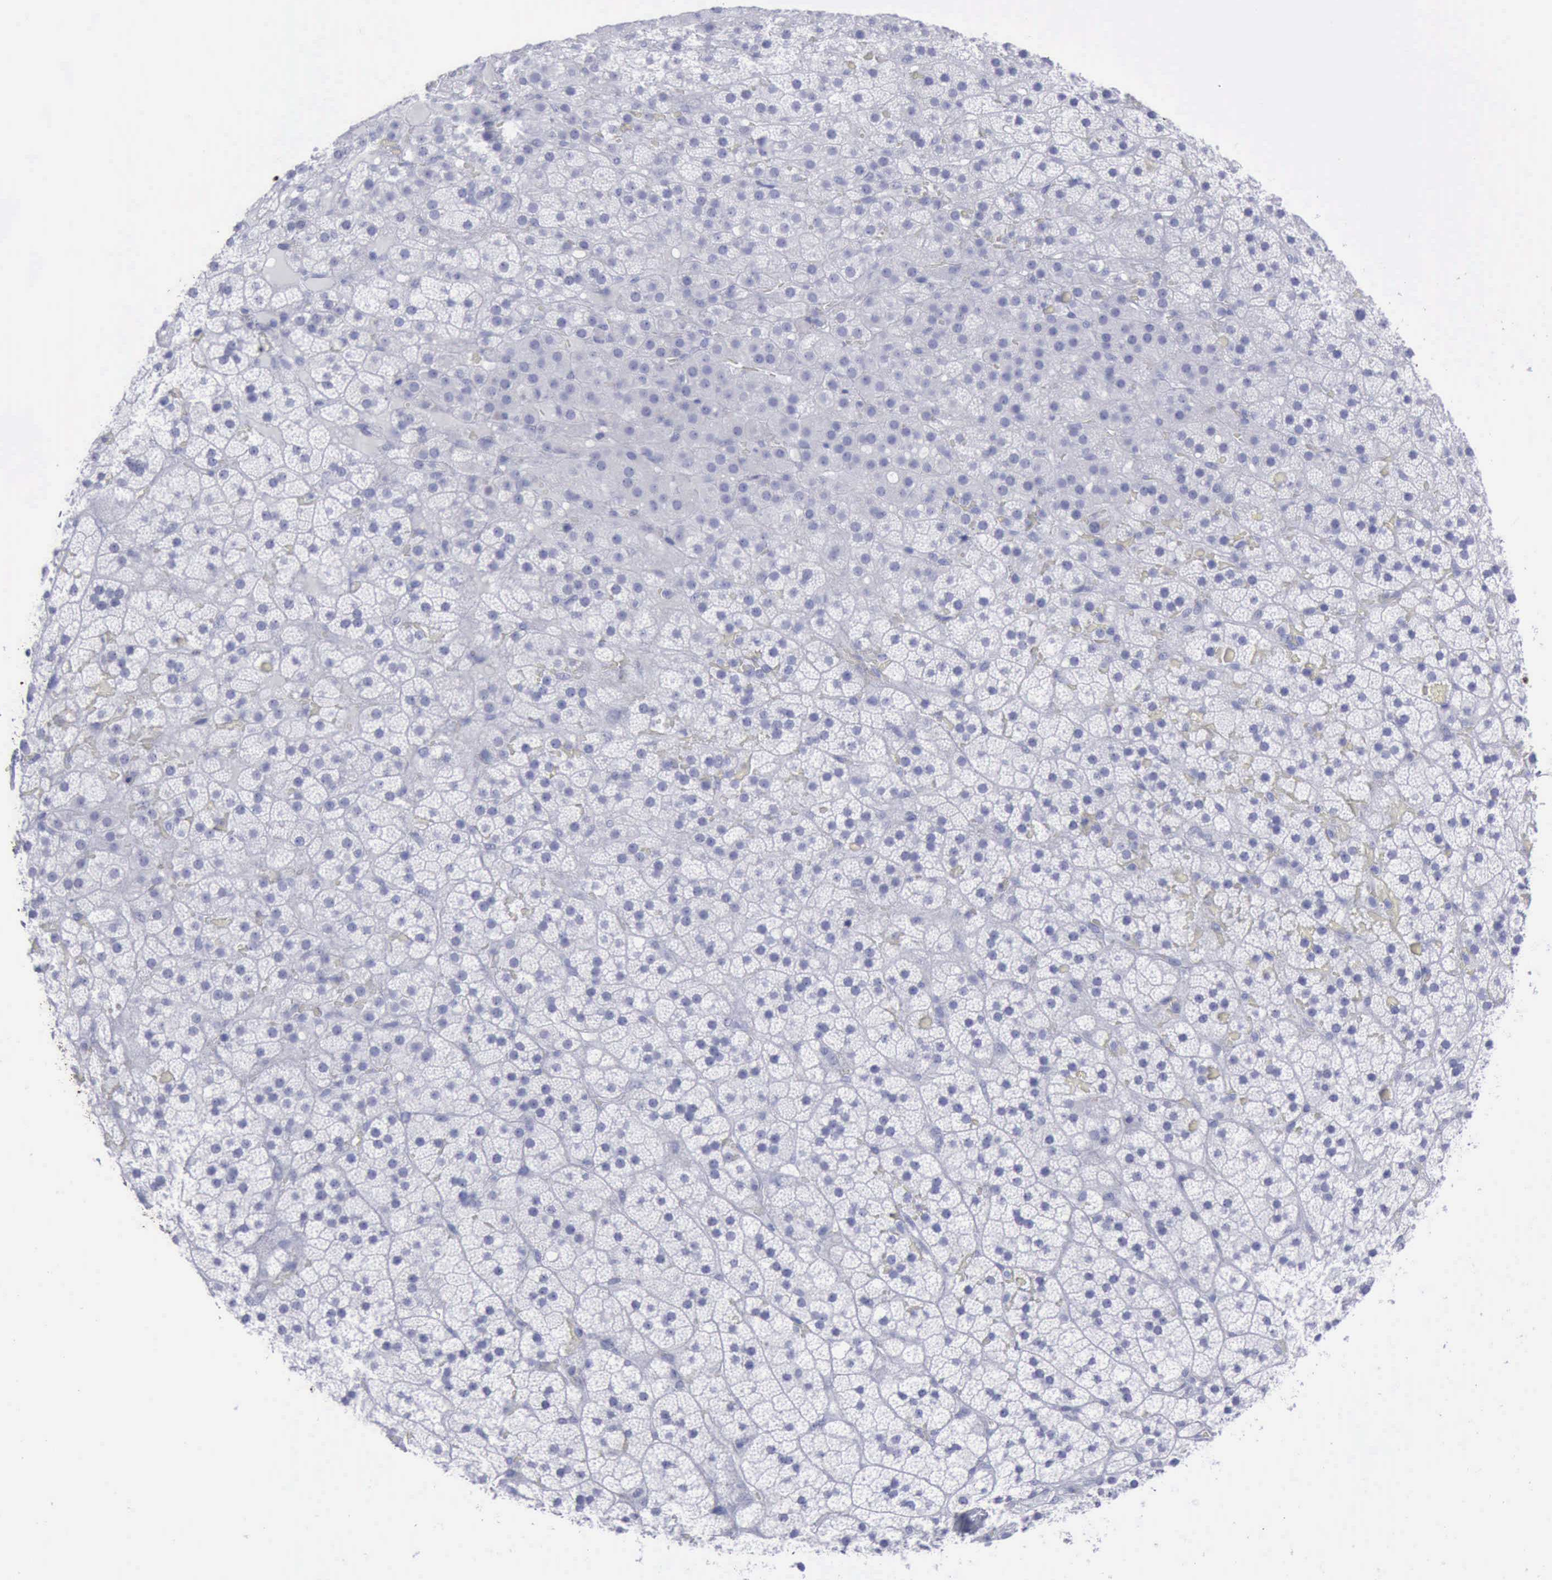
{"staining": {"intensity": "negative", "quantity": "none", "location": "none"}, "tissue": "adrenal gland", "cell_type": "Glandular cells", "image_type": "normal", "snomed": [{"axis": "morphology", "description": "Normal tissue, NOS"}, {"axis": "topography", "description": "Adrenal gland"}], "caption": "This is an immunohistochemistry micrograph of normal adrenal gland. There is no staining in glandular cells.", "gene": "KRT13", "patient": {"sex": "male", "age": 35}}